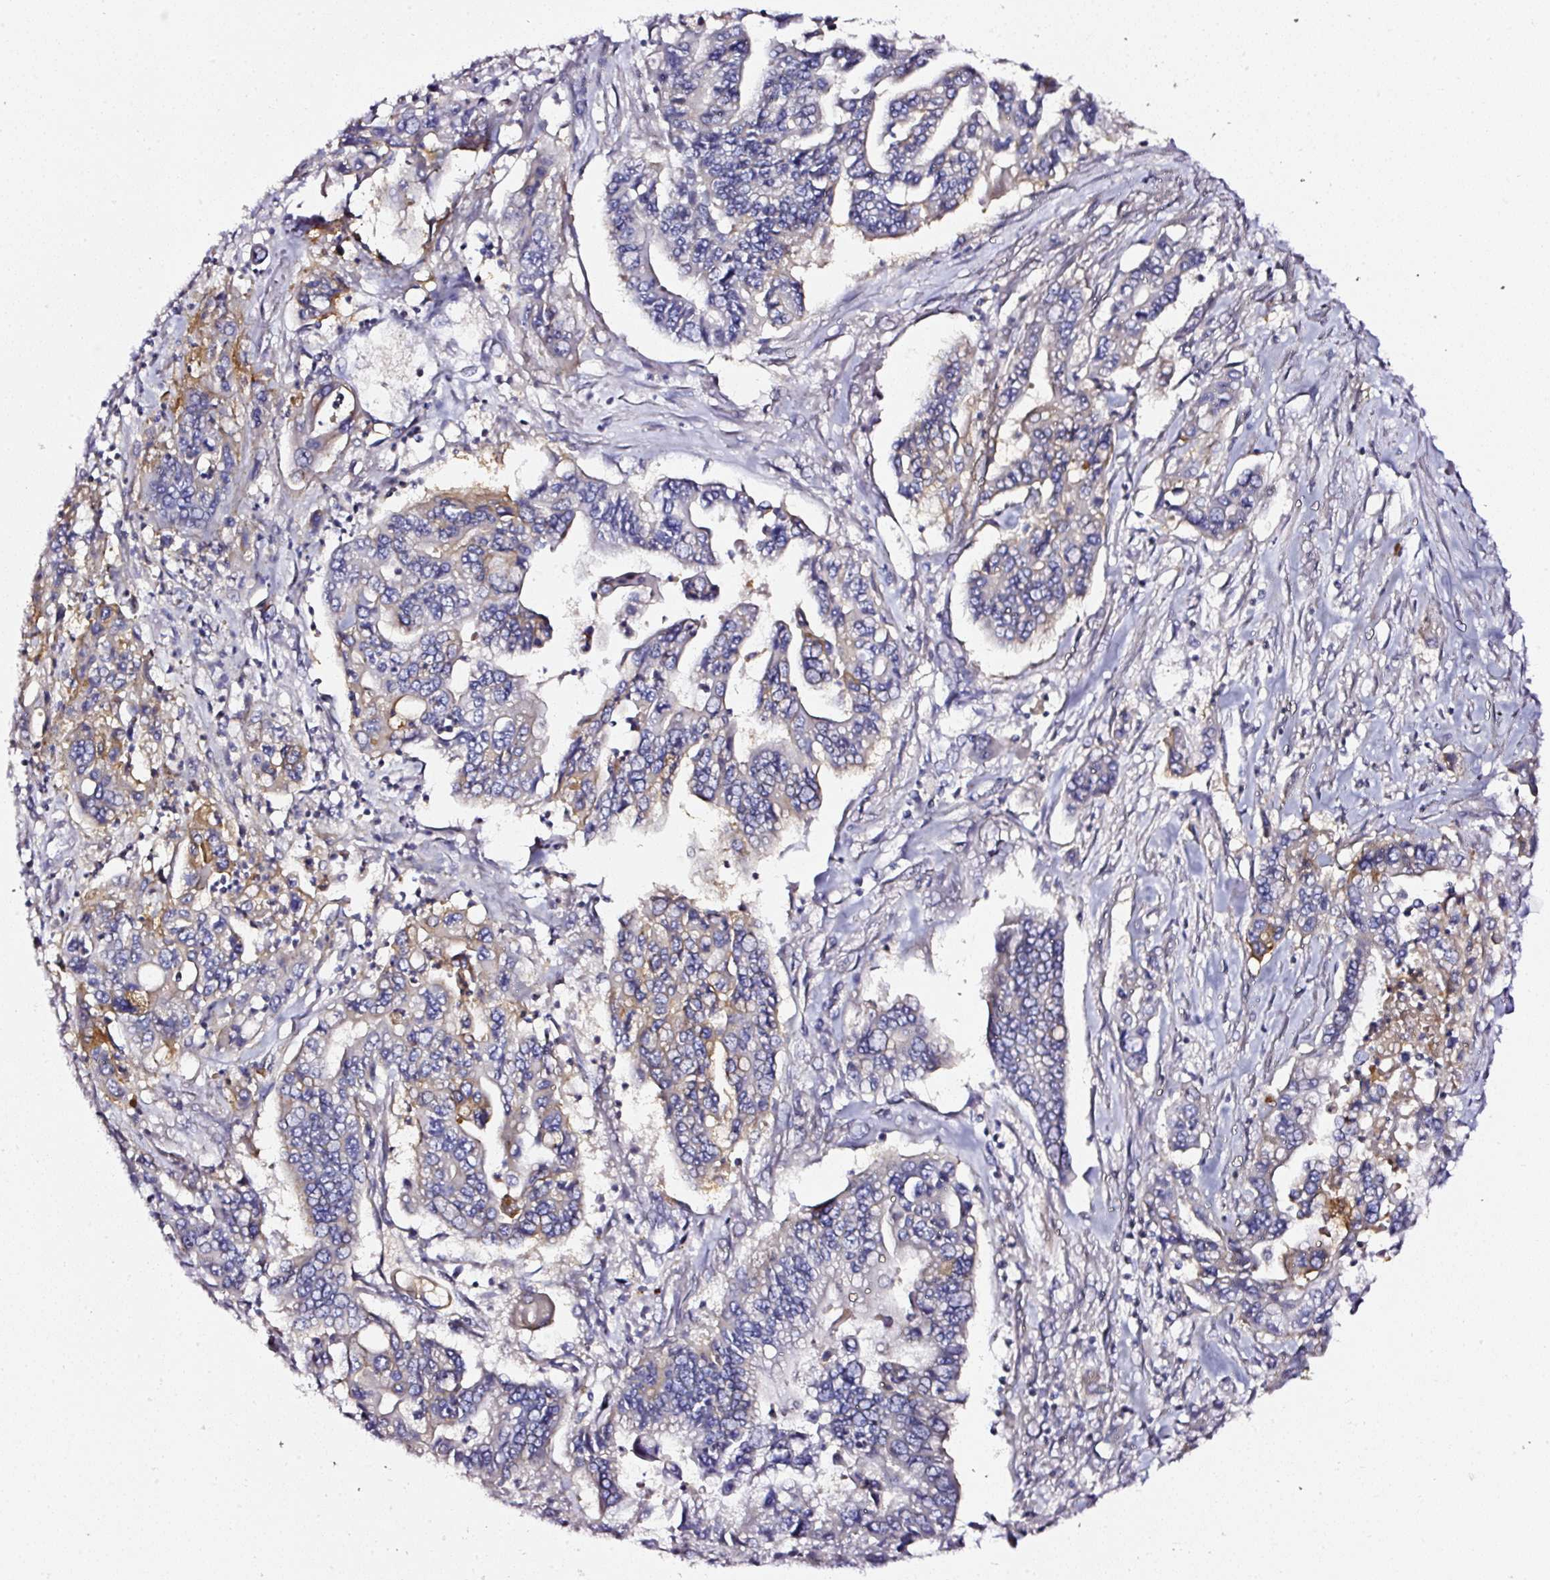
{"staining": {"intensity": "moderate", "quantity": "<25%", "location": "cytoplasmic/membranous"}, "tissue": "pancreatic cancer", "cell_type": "Tumor cells", "image_type": "cancer", "snomed": [{"axis": "morphology", "description": "Adenocarcinoma, NOS"}, {"axis": "topography", "description": "Pancreas"}], "caption": "Protein analysis of pancreatic adenocarcinoma tissue reveals moderate cytoplasmic/membranous staining in about <25% of tumor cells.", "gene": "CD47", "patient": {"sex": "male", "age": 62}}